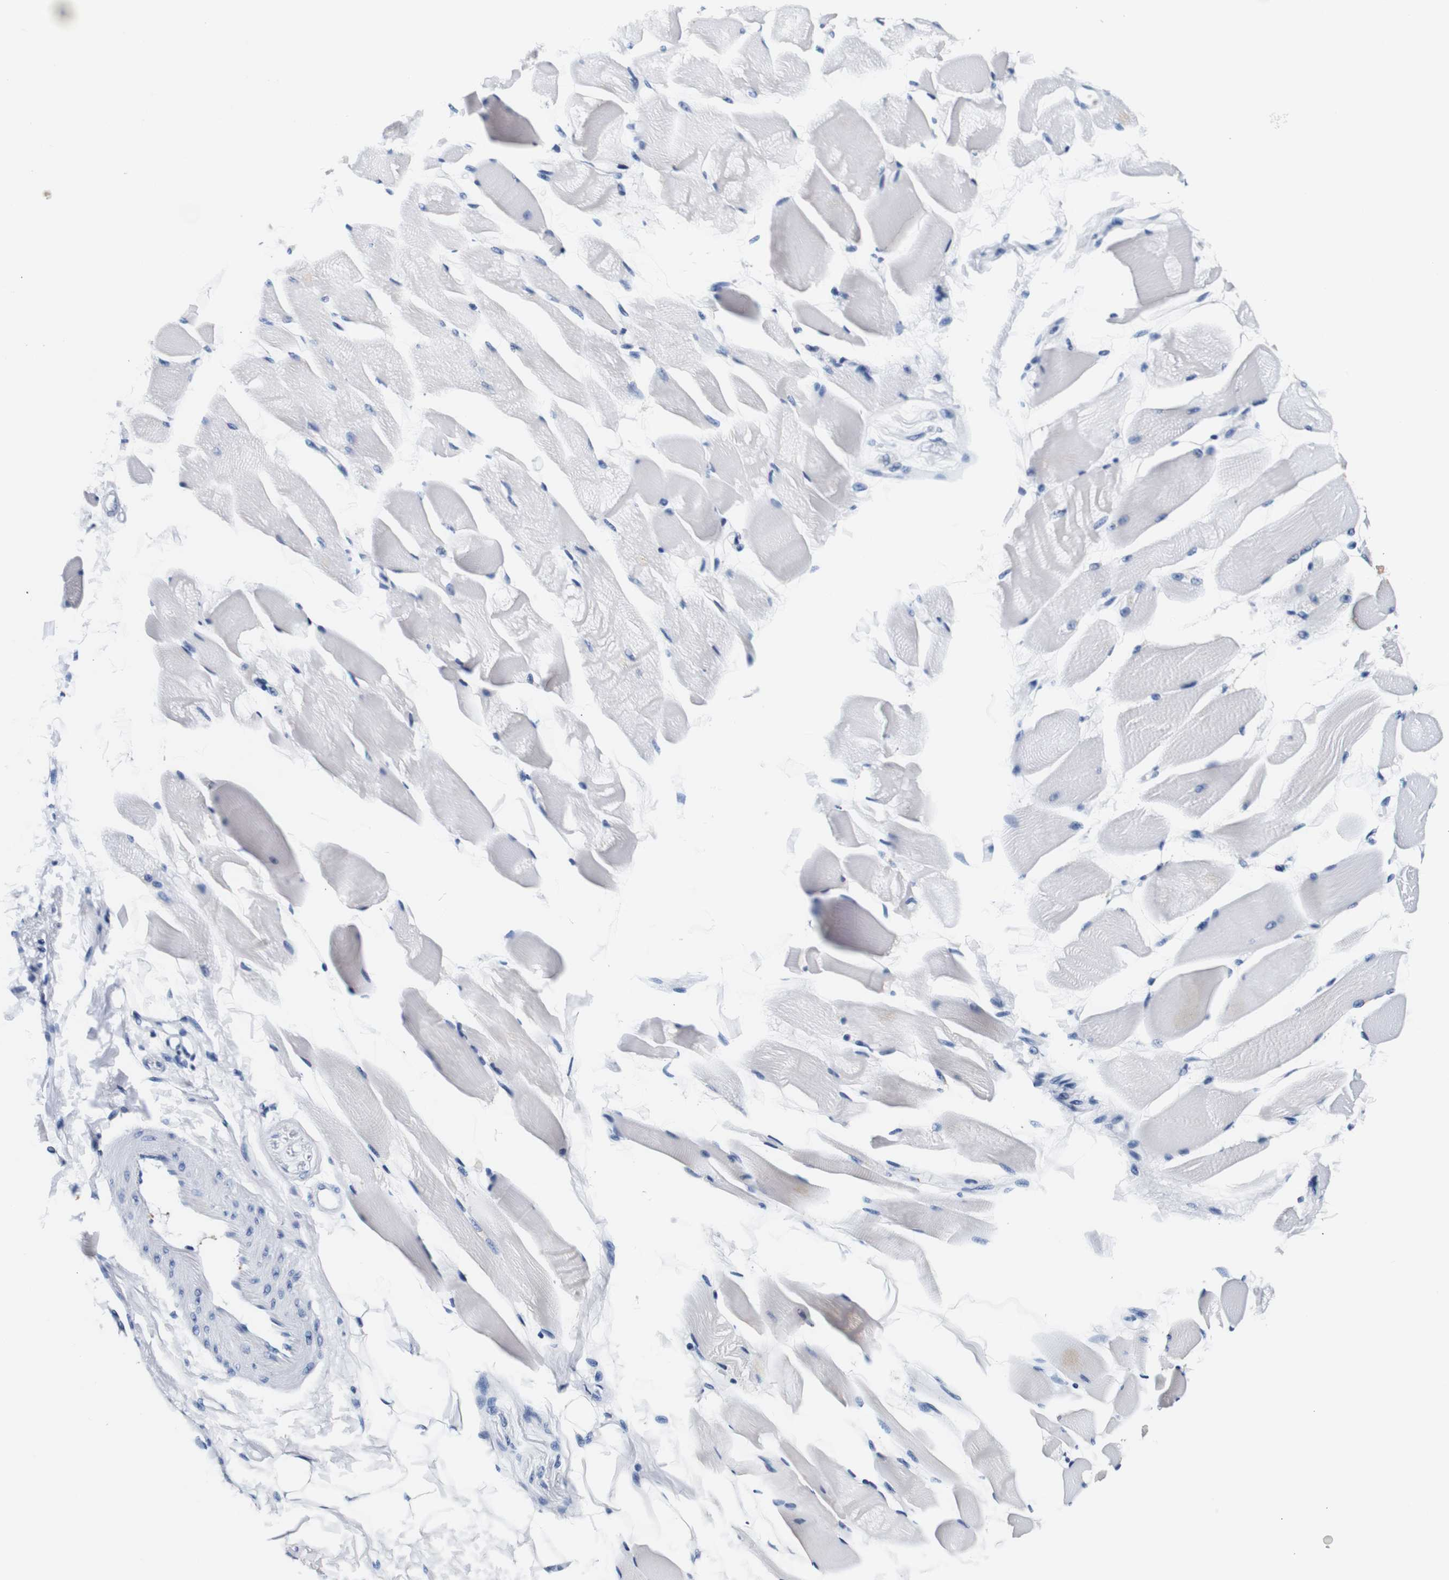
{"staining": {"intensity": "negative", "quantity": "none", "location": "none"}, "tissue": "skeletal muscle", "cell_type": "Myocytes", "image_type": "normal", "snomed": [{"axis": "morphology", "description": "Normal tissue, NOS"}, {"axis": "topography", "description": "Skeletal muscle"}, {"axis": "topography", "description": "Peripheral nerve tissue"}], "caption": "Protein analysis of unremarkable skeletal muscle exhibits no significant positivity in myocytes. Brightfield microscopy of IHC stained with DAB (brown) and hematoxylin (blue), captured at high magnification.", "gene": "GP1BA", "patient": {"sex": "female", "age": 84}}